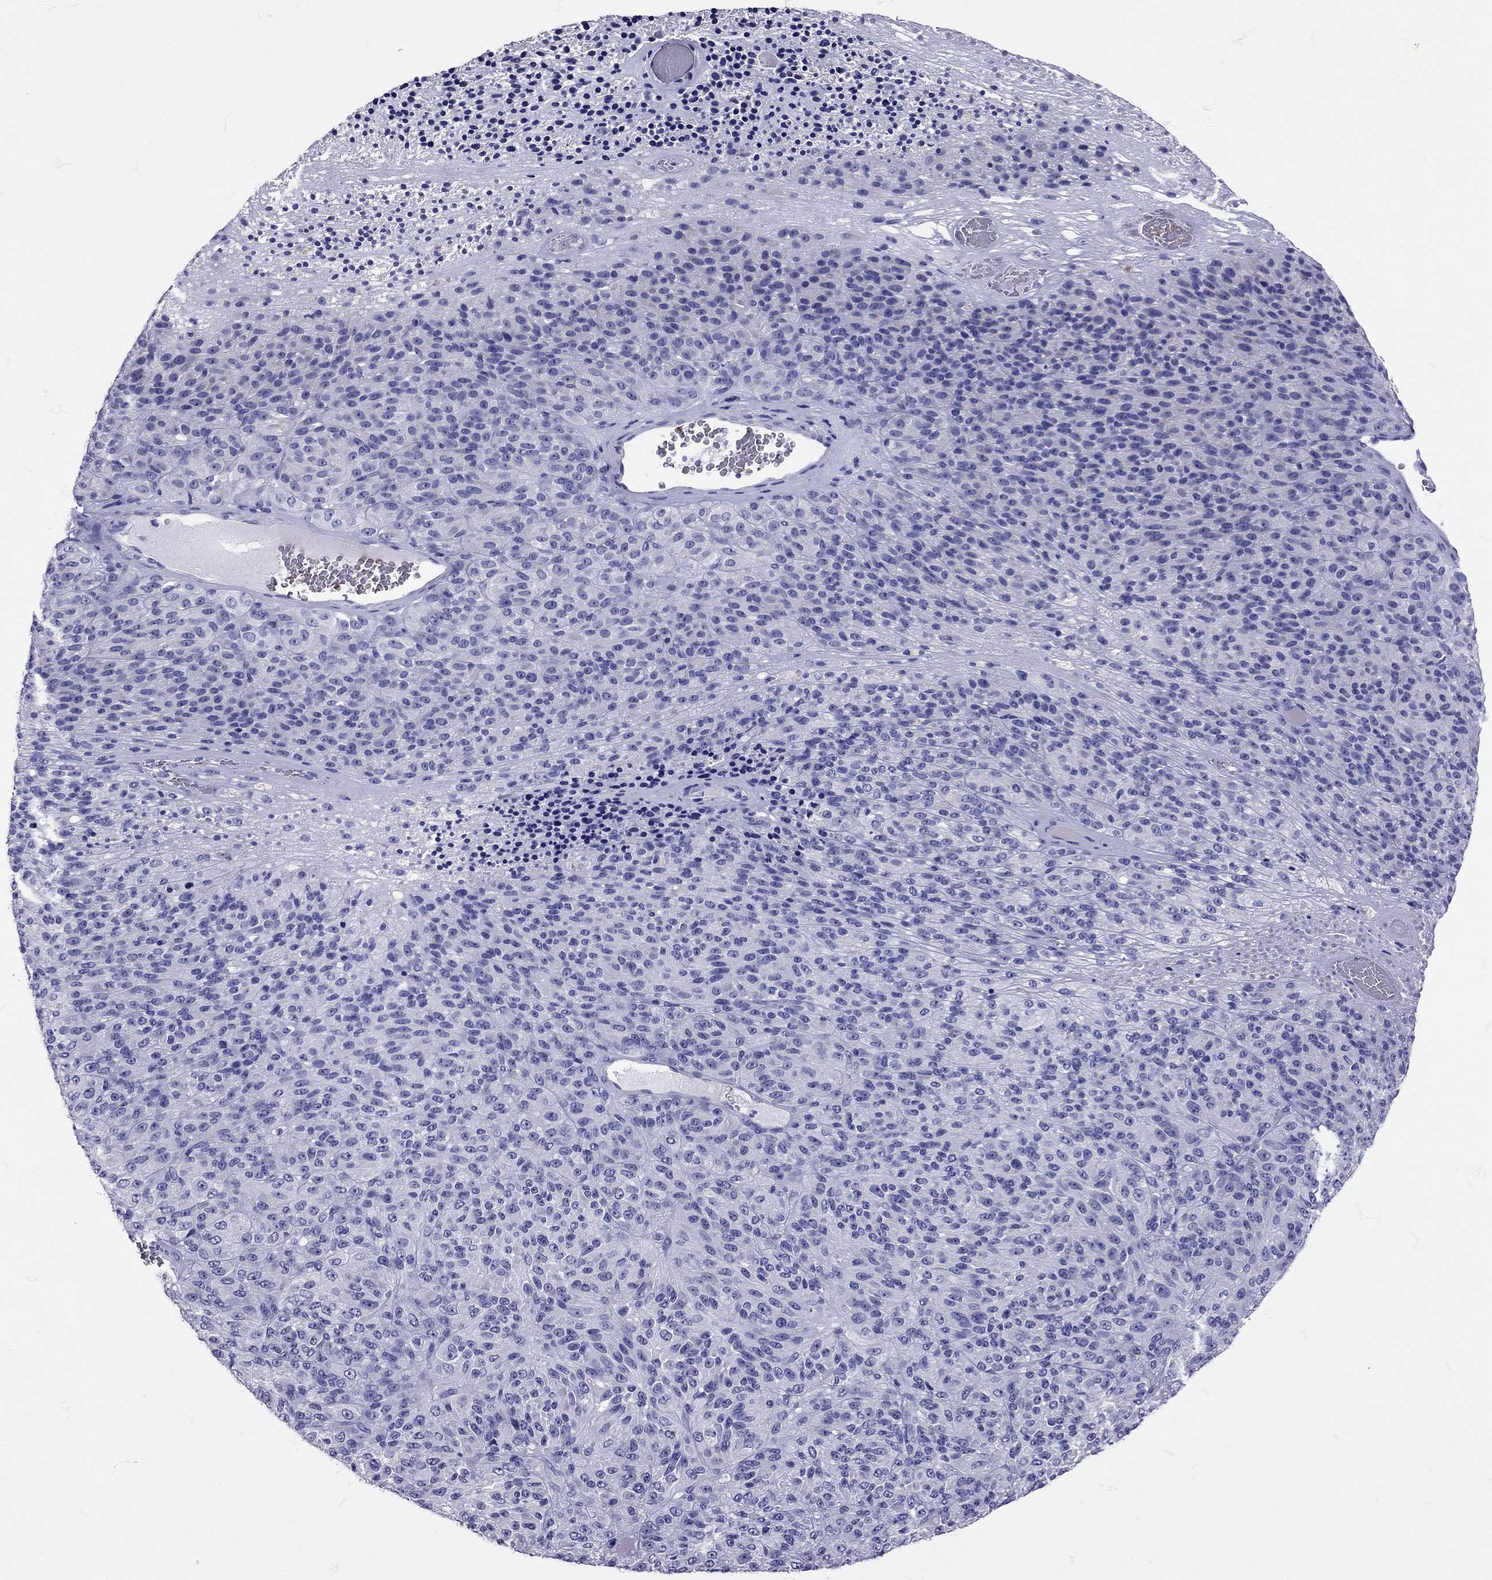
{"staining": {"intensity": "negative", "quantity": "none", "location": "none"}, "tissue": "melanoma", "cell_type": "Tumor cells", "image_type": "cancer", "snomed": [{"axis": "morphology", "description": "Malignant melanoma, Metastatic site"}, {"axis": "topography", "description": "Brain"}], "caption": "Image shows no significant protein positivity in tumor cells of melanoma. (Immunohistochemistry, brightfield microscopy, high magnification).", "gene": "TBR1", "patient": {"sex": "female", "age": 56}}